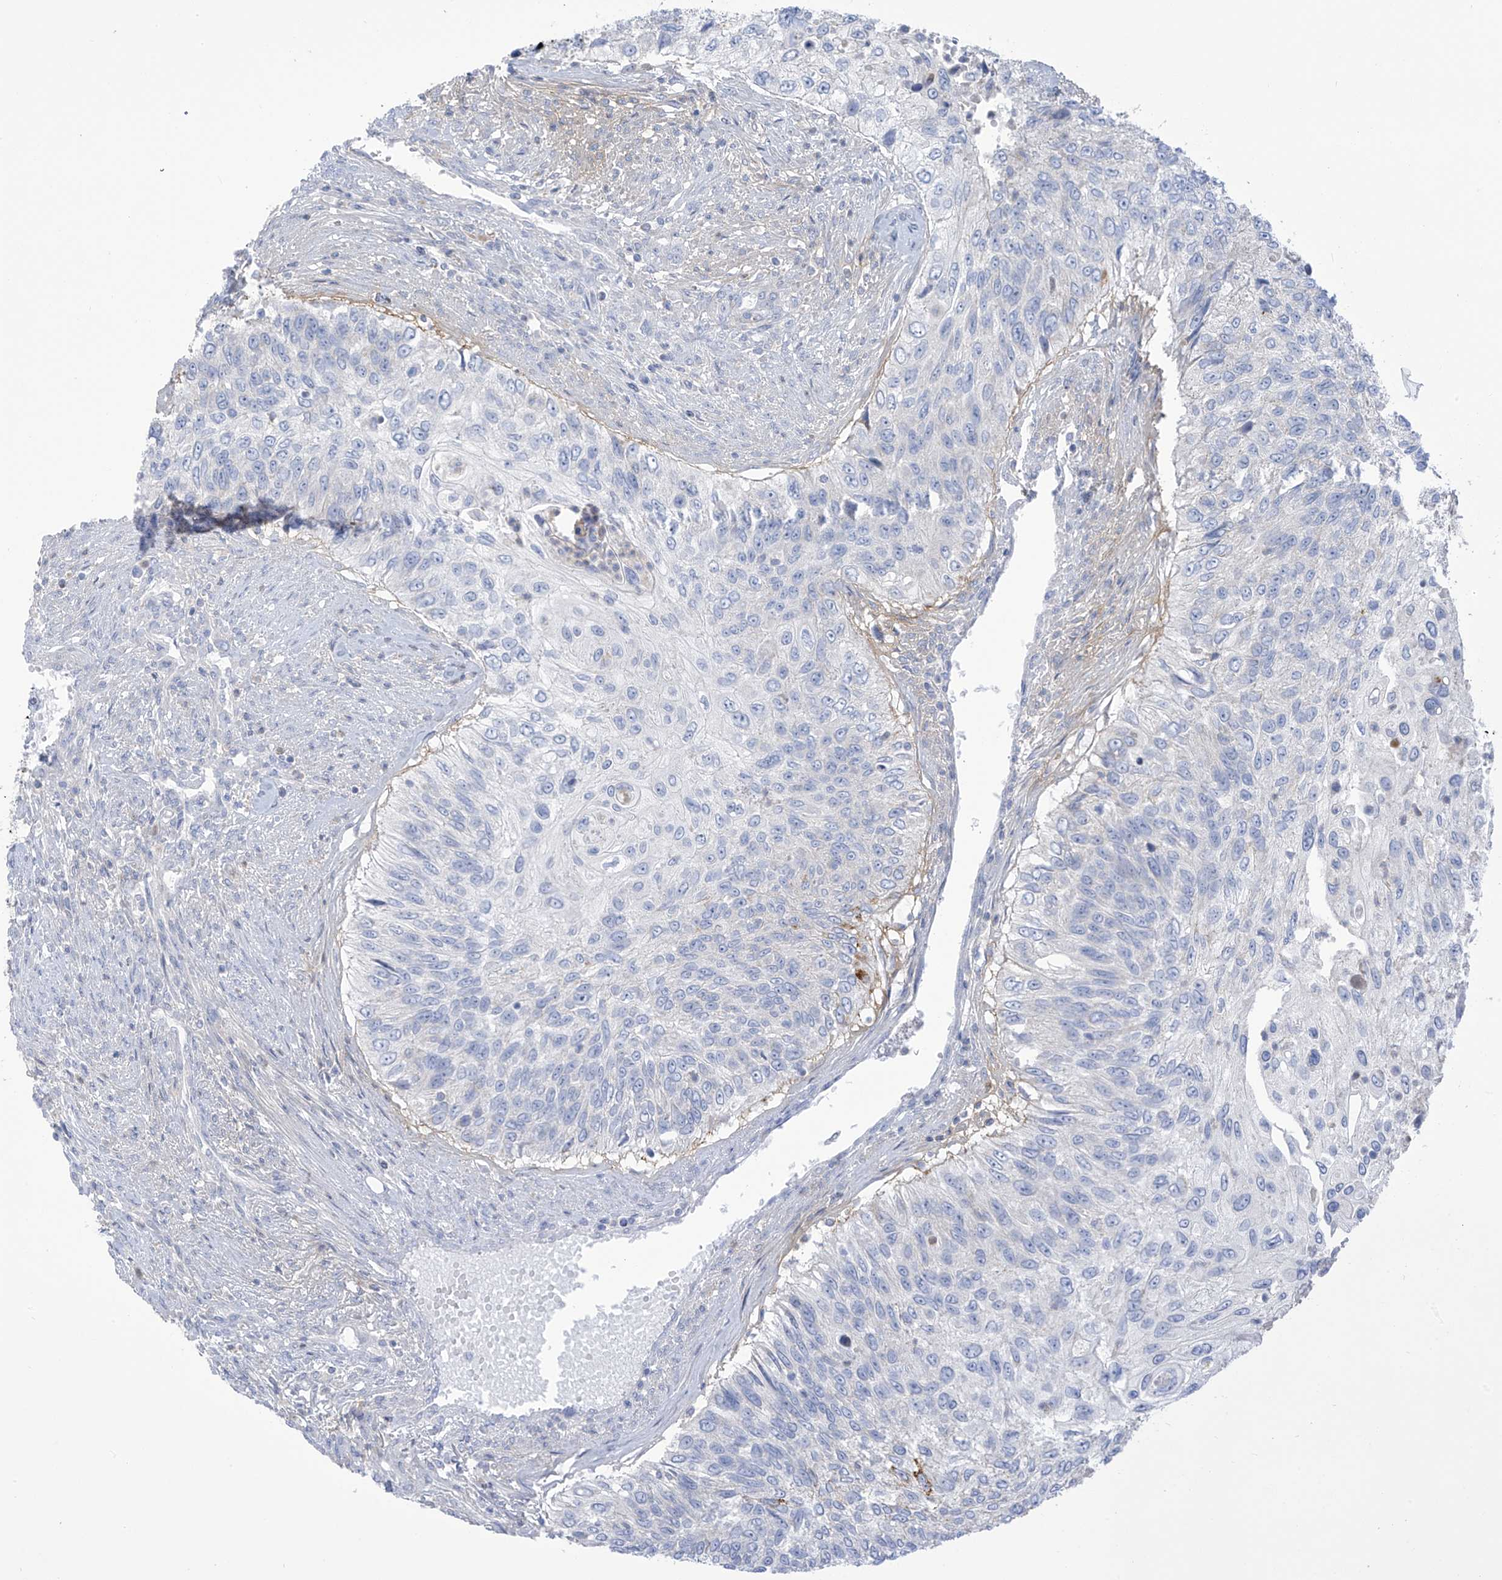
{"staining": {"intensity": "negative", "quantity": "none", "location": "none"}, "tissue": "urothelial cancer", "cell_type": "Tumor cells", "image_type": "cancer", "snomed": [{"axis": "morphology", "description": "Urothelial carcinoma, High grade"}, {"axis": "topography", "description": "Urinary bladder"}], "caption": "Immunohistochemistry (IHC) photomicrograph of neoplastic tissue: urothelial carcinoma (high-grade) stained with DAB shows no significant protein positivity in tumor cells.", "gene": "FABP2", "patient": {"sex": "female", "age": 60}}